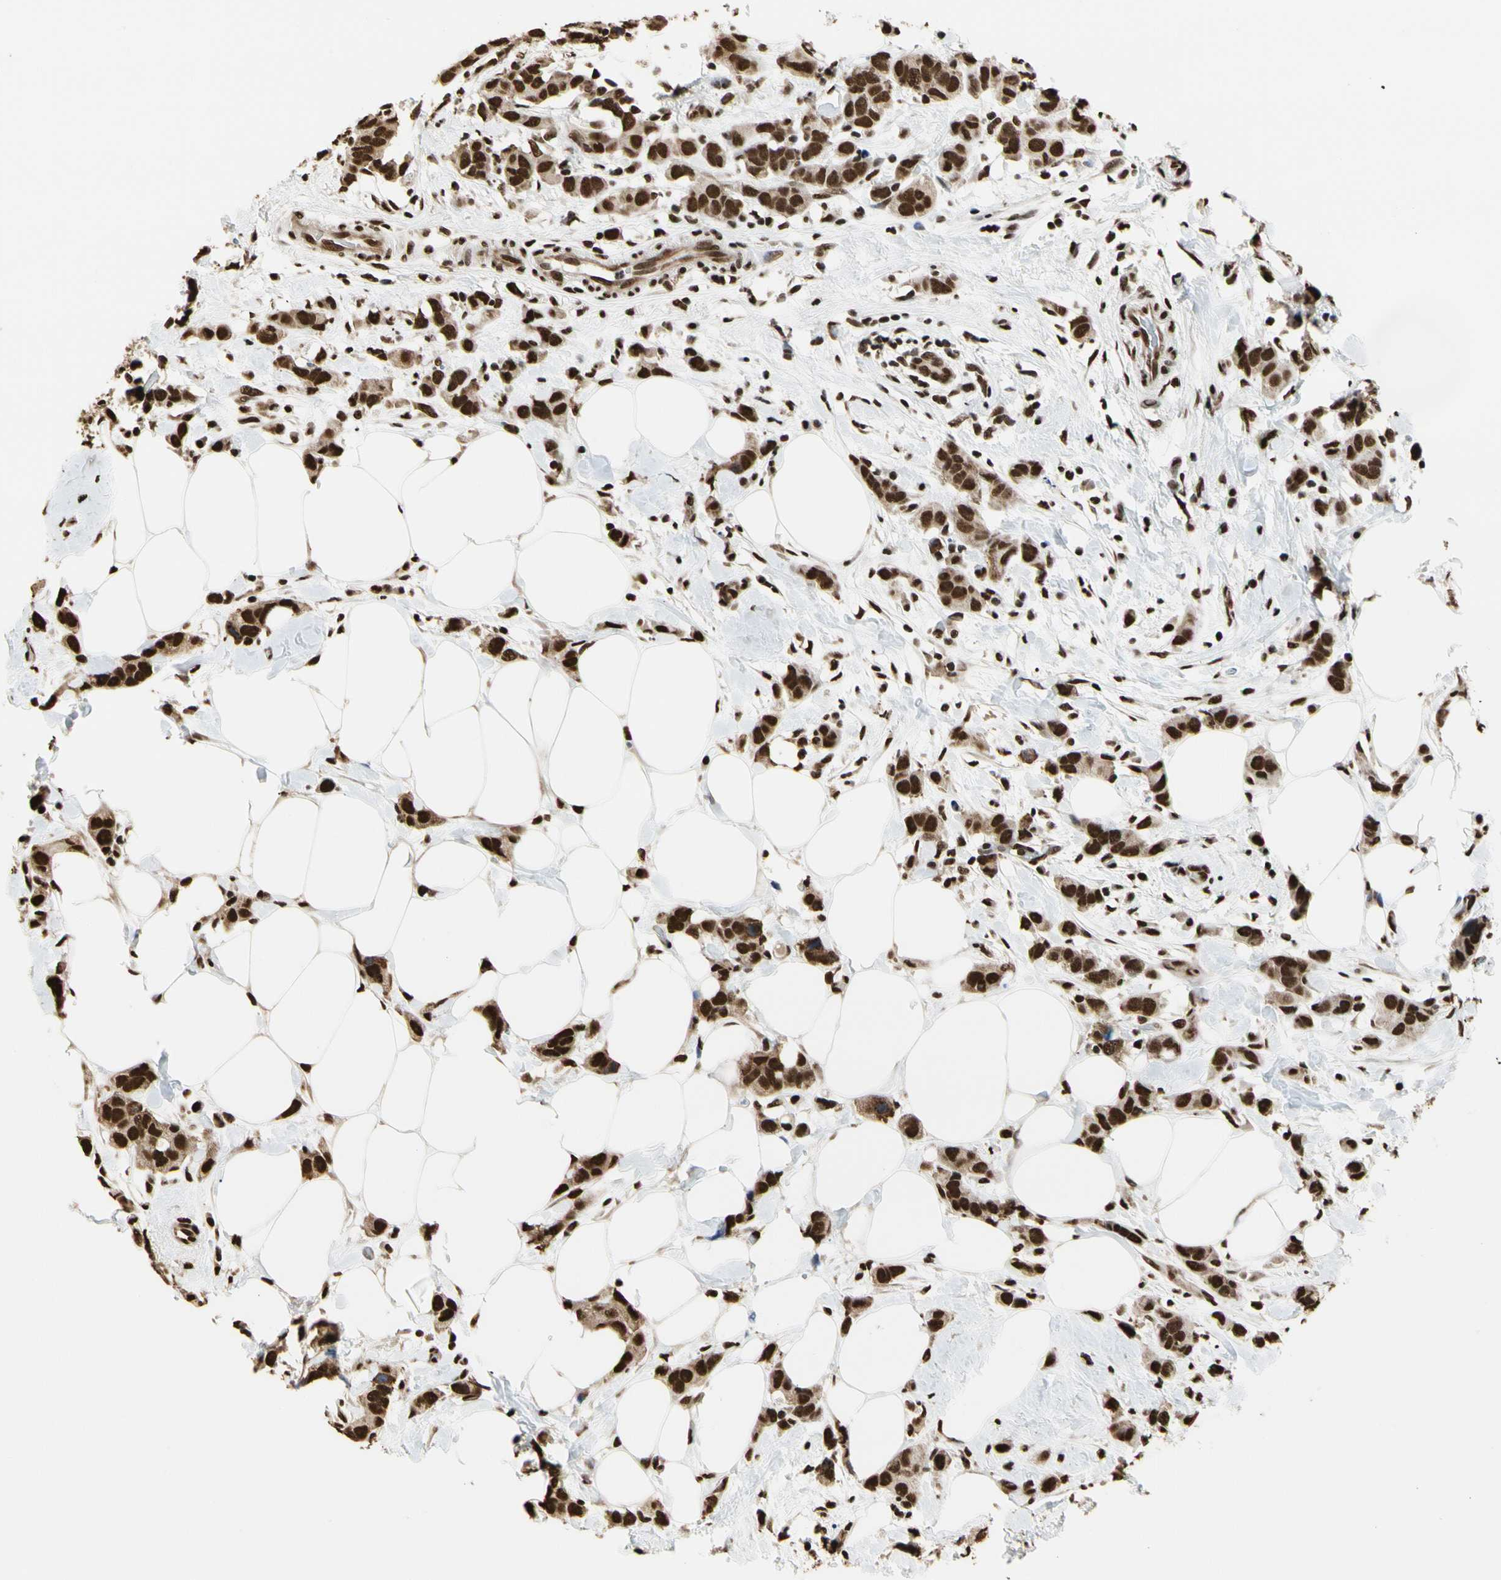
{"staining": {"intensity": "strong", "quantity": ">75%", "location": "nuclear"}, "tissue": "breast cancer", "cell_type": "Tumor cells", "image_type": "cancer", "snomed": [{"axis": "morphology", "description": "Normal tissue, NOS"}, {"axis": "morphology", "description": "Duct carcinoma"}, {"axis": "topography", "description": "Breast"}], "caption": "Tumor cells demonstrate high levels of strong nuclear staining in approximately >75% of cells in human breast cancer.", "gene": "HNRNPK", "patient": {"sex": "female", "age": 50}}